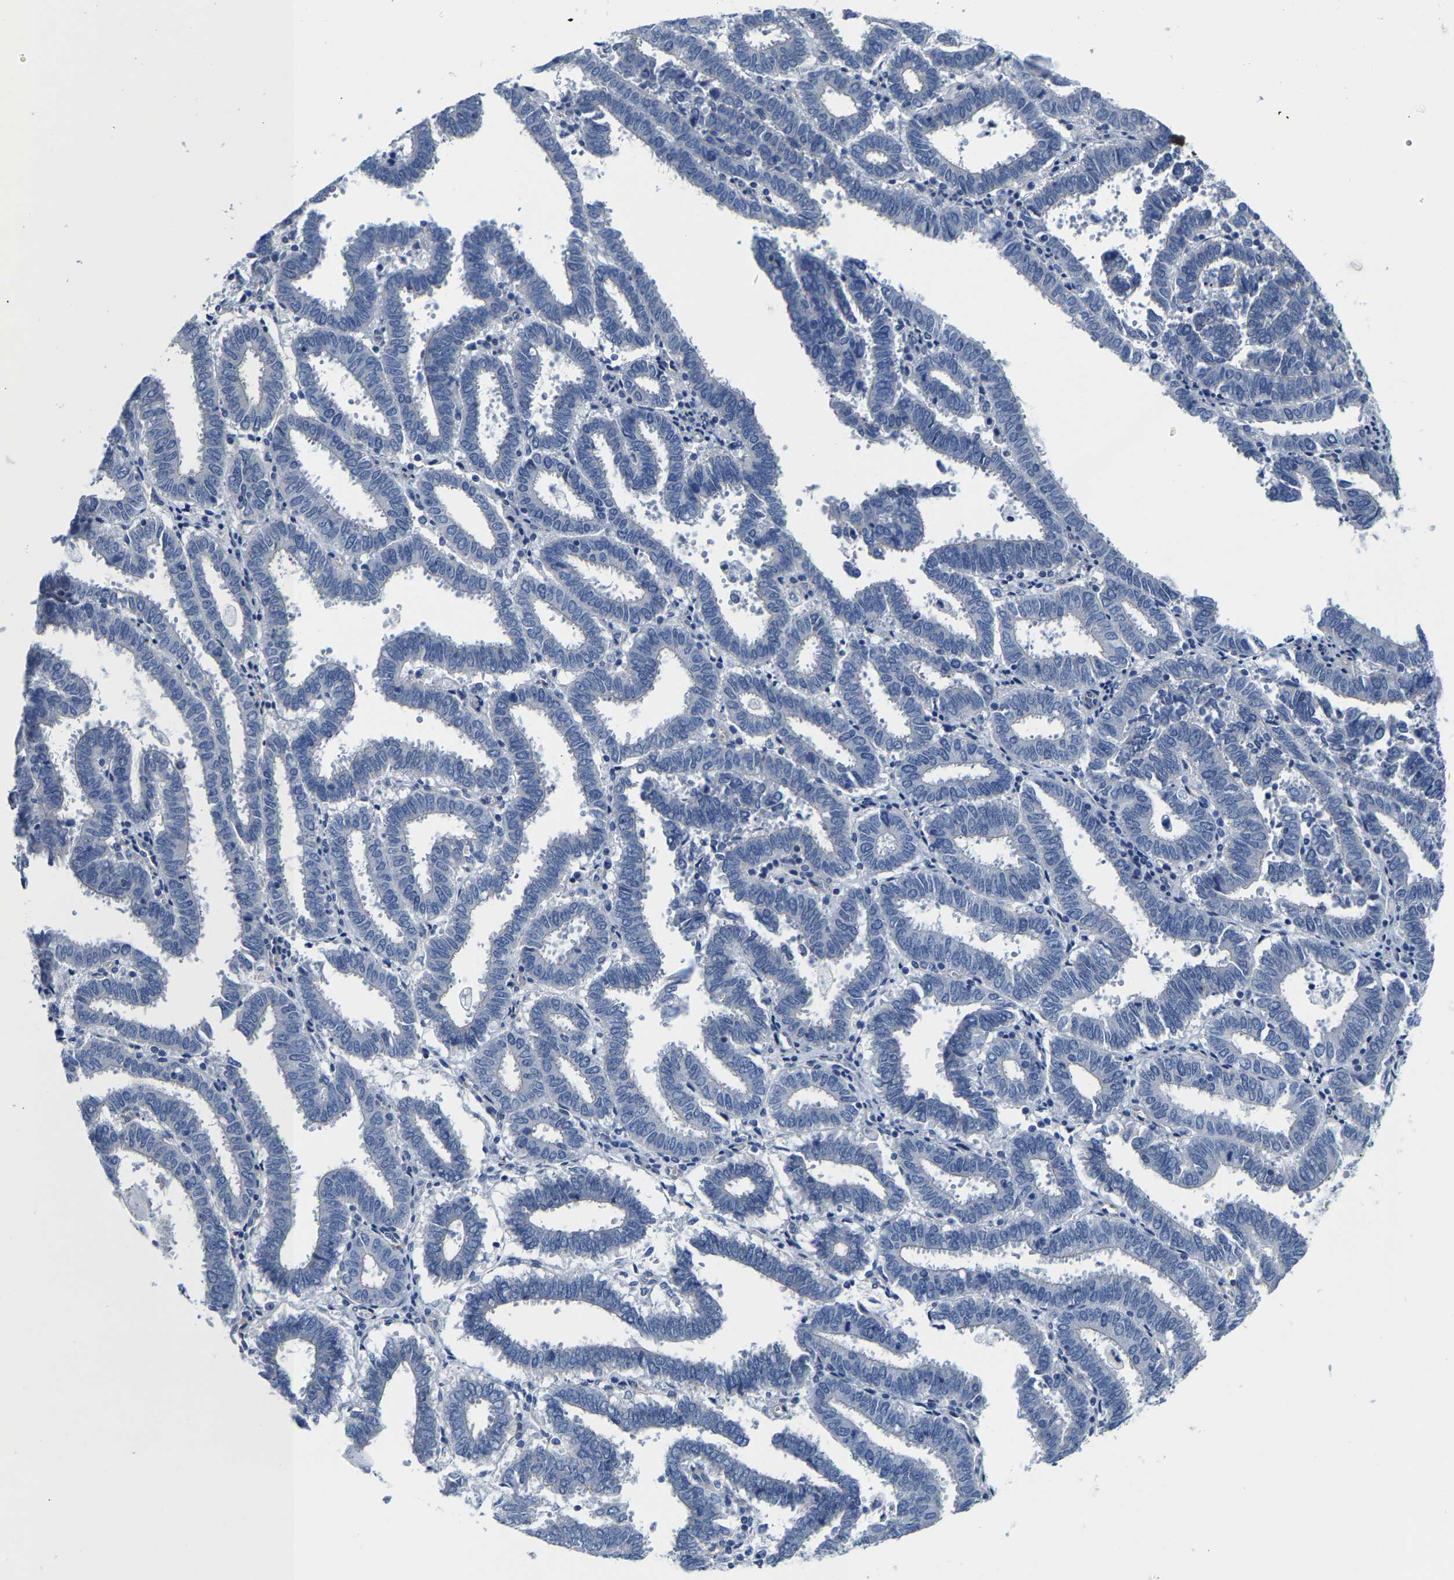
{"staining": {"intensity": "negative", "quantity": "none", "location": "none"}, "tissue": "endometrial cancer", "cell_type": "Tumor cells", "image_type": "cancer", "snomed": [{"axis": "morphology", "description": "Adenocarcinoma, NOS"}, {"axis": "topography", "description": "Uterus"}], "caption": "This is a micrograph of immunohistochemistry (IHC) staining of adenocarcinoma (endometrial), which shows no staining in tumor cells.", "gene": "DSCAM", "patient": {"sex": "female", "age": 83}}